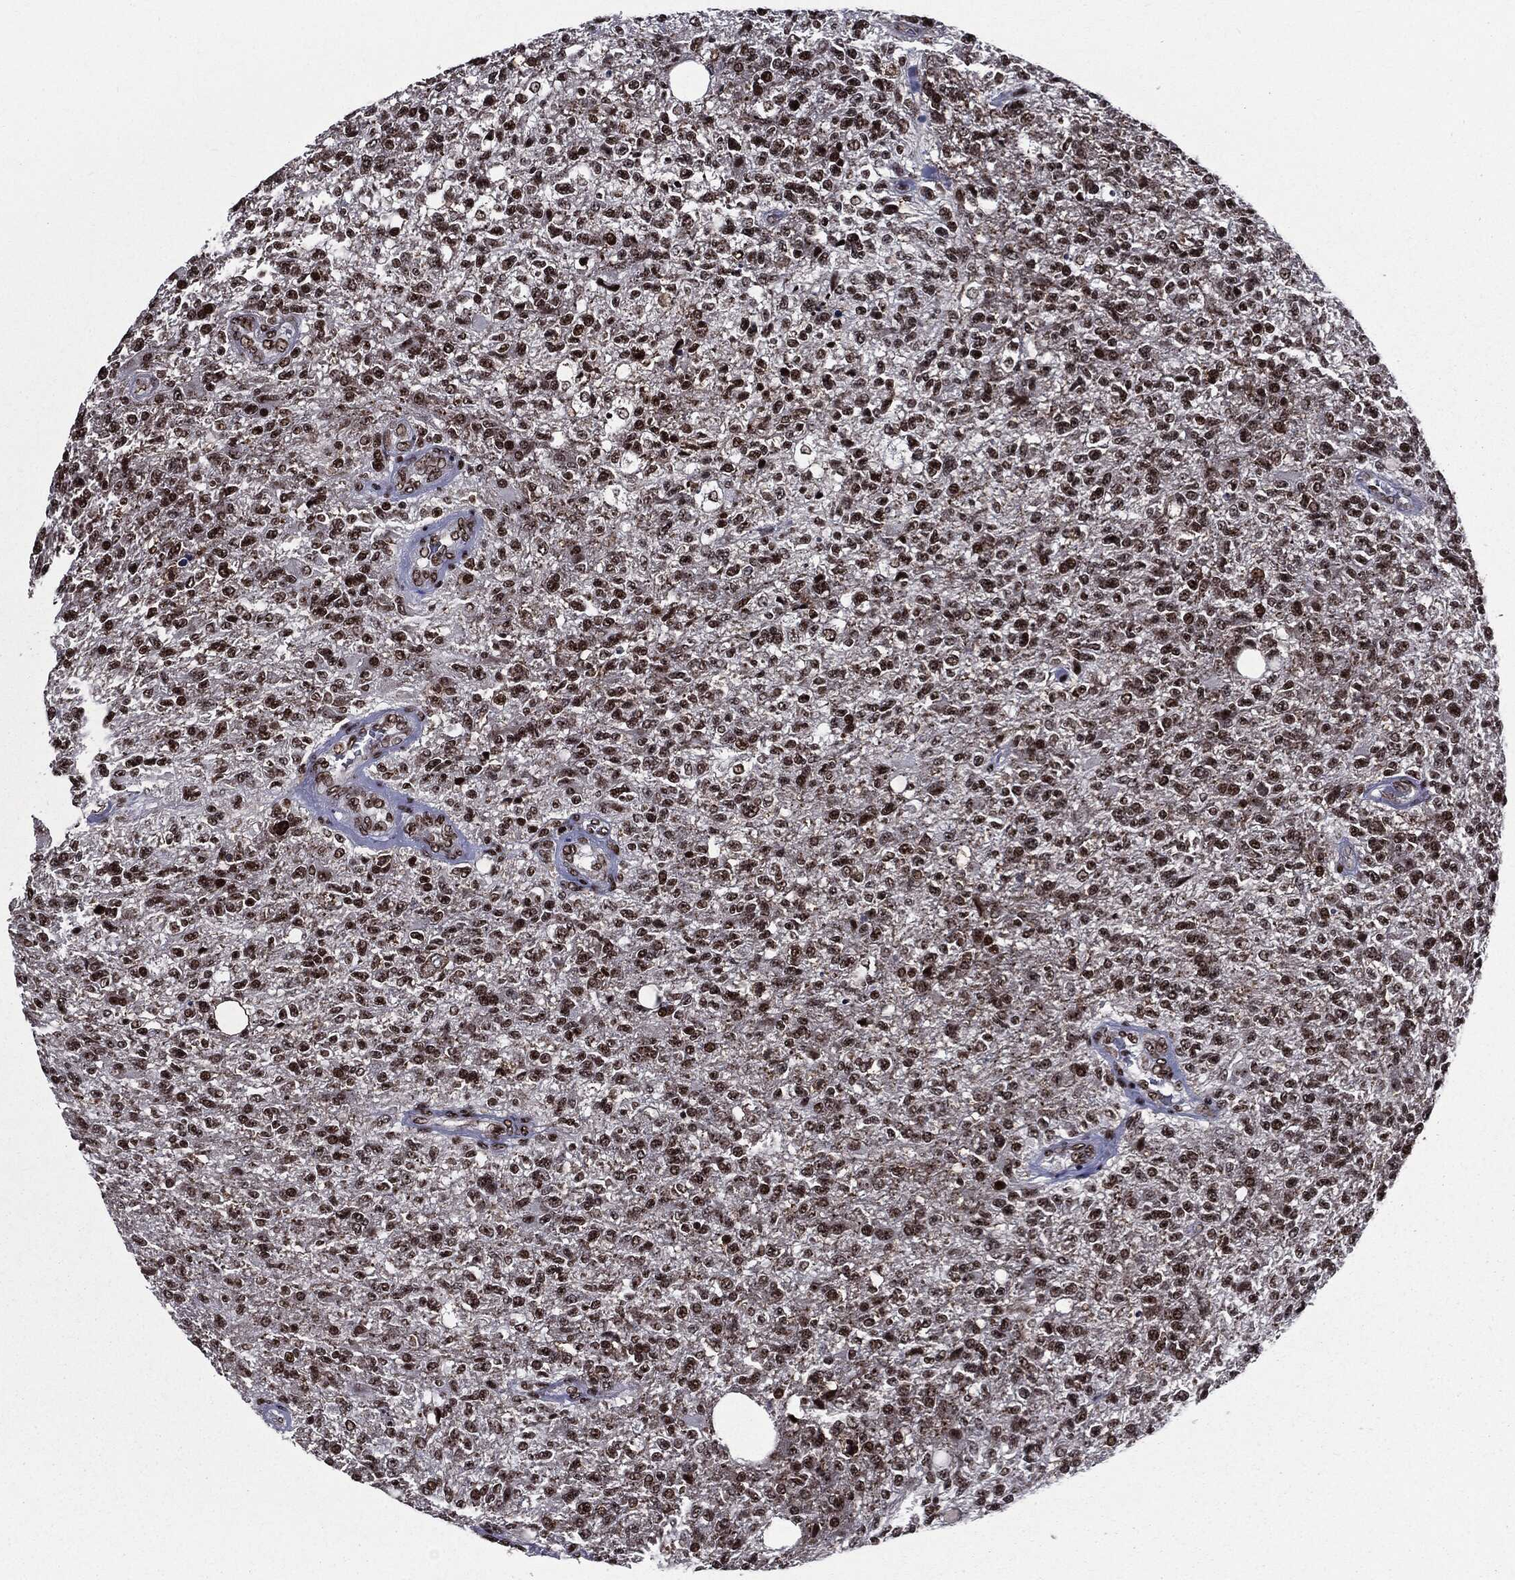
{"staining": {"intensity": "strong", "quantity": ">75%", "location": "nuclear"}, "tissue": "glioma", "cell_type": "Tumor cells", "image_type": "cancer", "snomed": [{"axis": "morphology", "description": "Glioma, malignant, High grade"}, {"axis": "topography", "description": "Brain"}], "caption": "High-power microscopy captured an immunohistochemistry image of glioma, revealing strong nuclear staining in approximately >75% of tumor cells.", "gene": "ZFP91", "patient": {"sex": "male", "age": 56}}